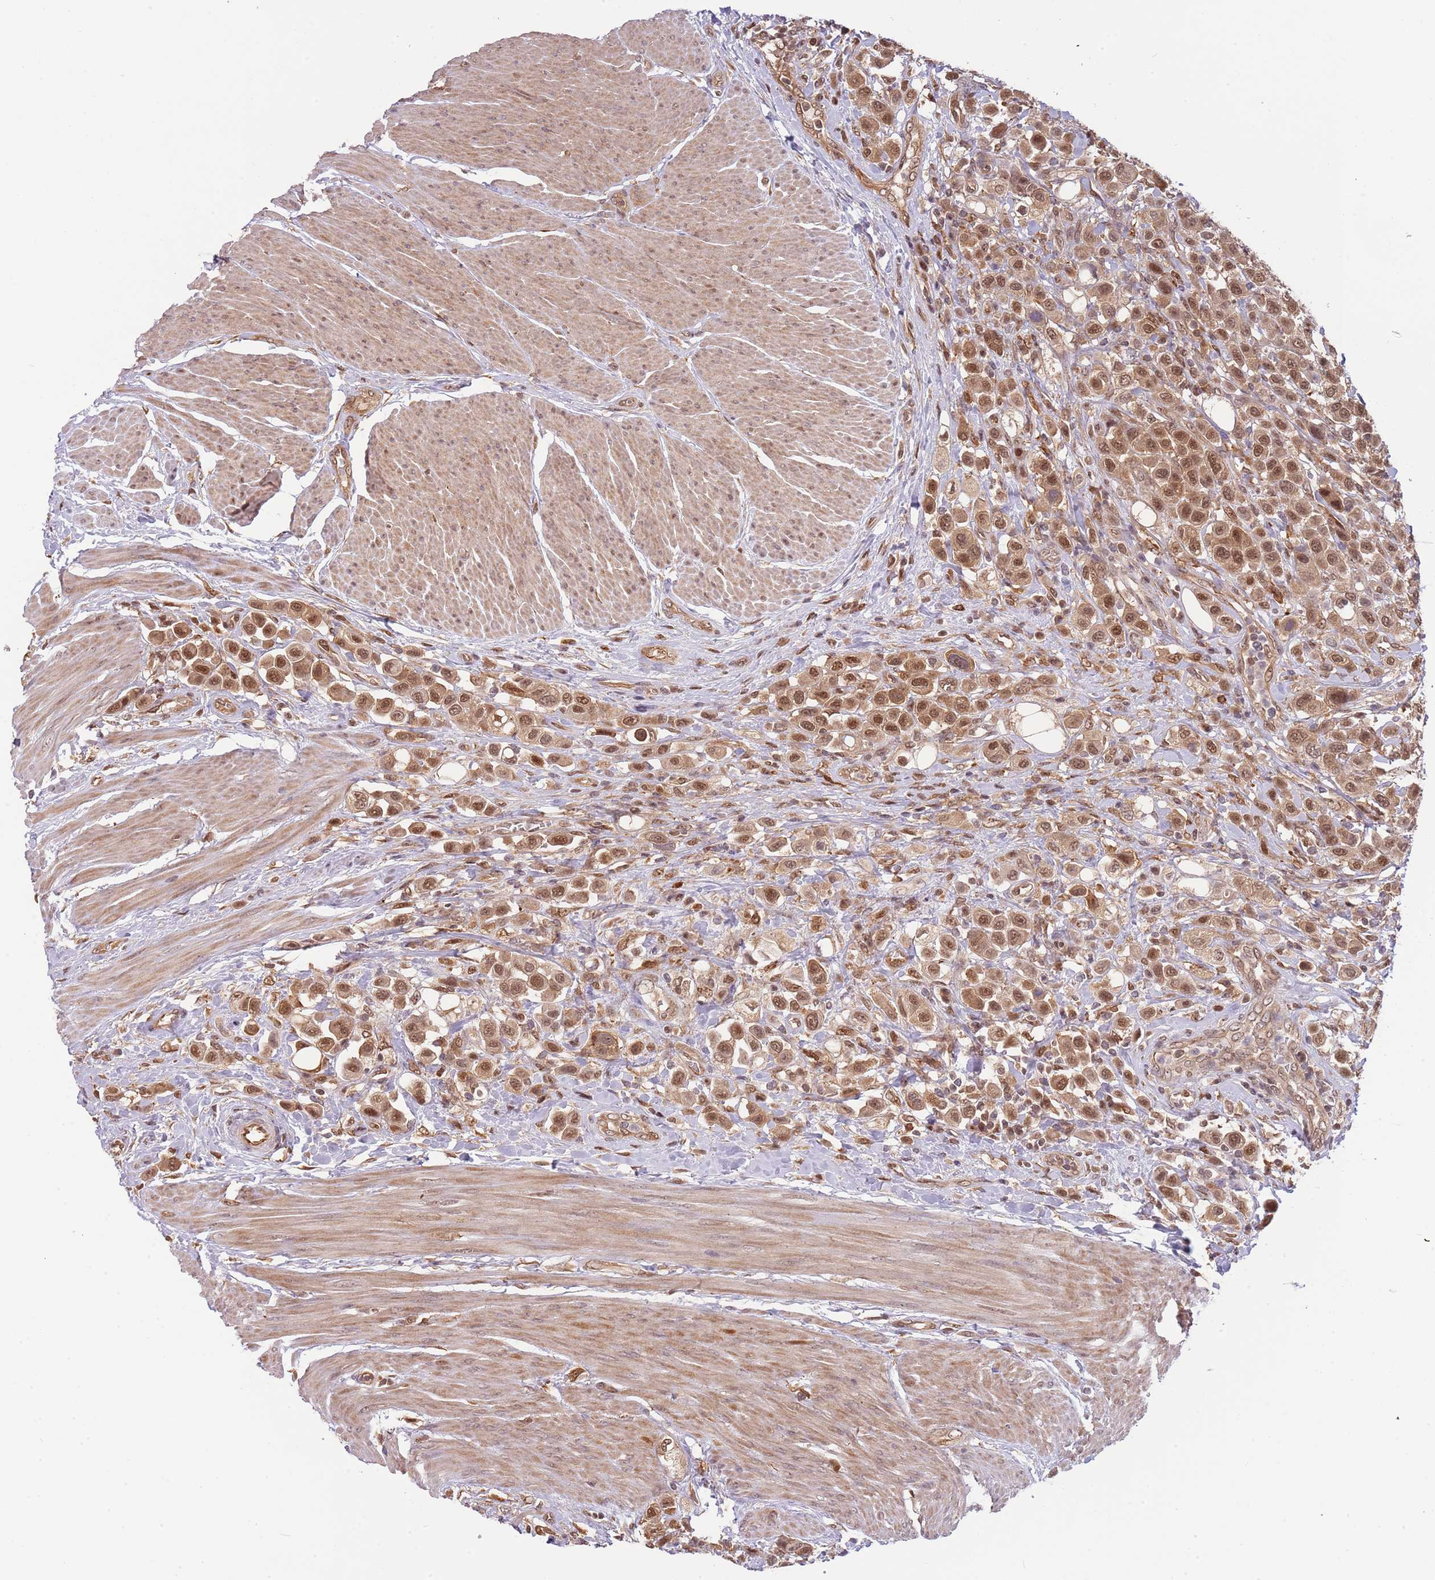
{"staining": {"intensity": "moderate", "quantity": ">75%", "location": "cytoplasmic/membranous,nuclear"}, "tissue": "urothelial cancer", "cell_type": "Tumor cells", "image_type": "cancer", "snomed": [{"axis": "morphology", "description": "Urothelial carcinoma, High grade"}, {"axis": "topography", "description": "Urinary bladder"}], "caption": "This histopathology image exhibits urothelial cancer stained with immunohistochemistry (IHC) to label a protein in brown. The cytoplasmic/membranous and nuclear of tumor cells show moderate positivity for the protein. Nuclei are counter-stained blue.", "gene": "PLSCR5", "patient": {"sex": "male", "age": 50}}